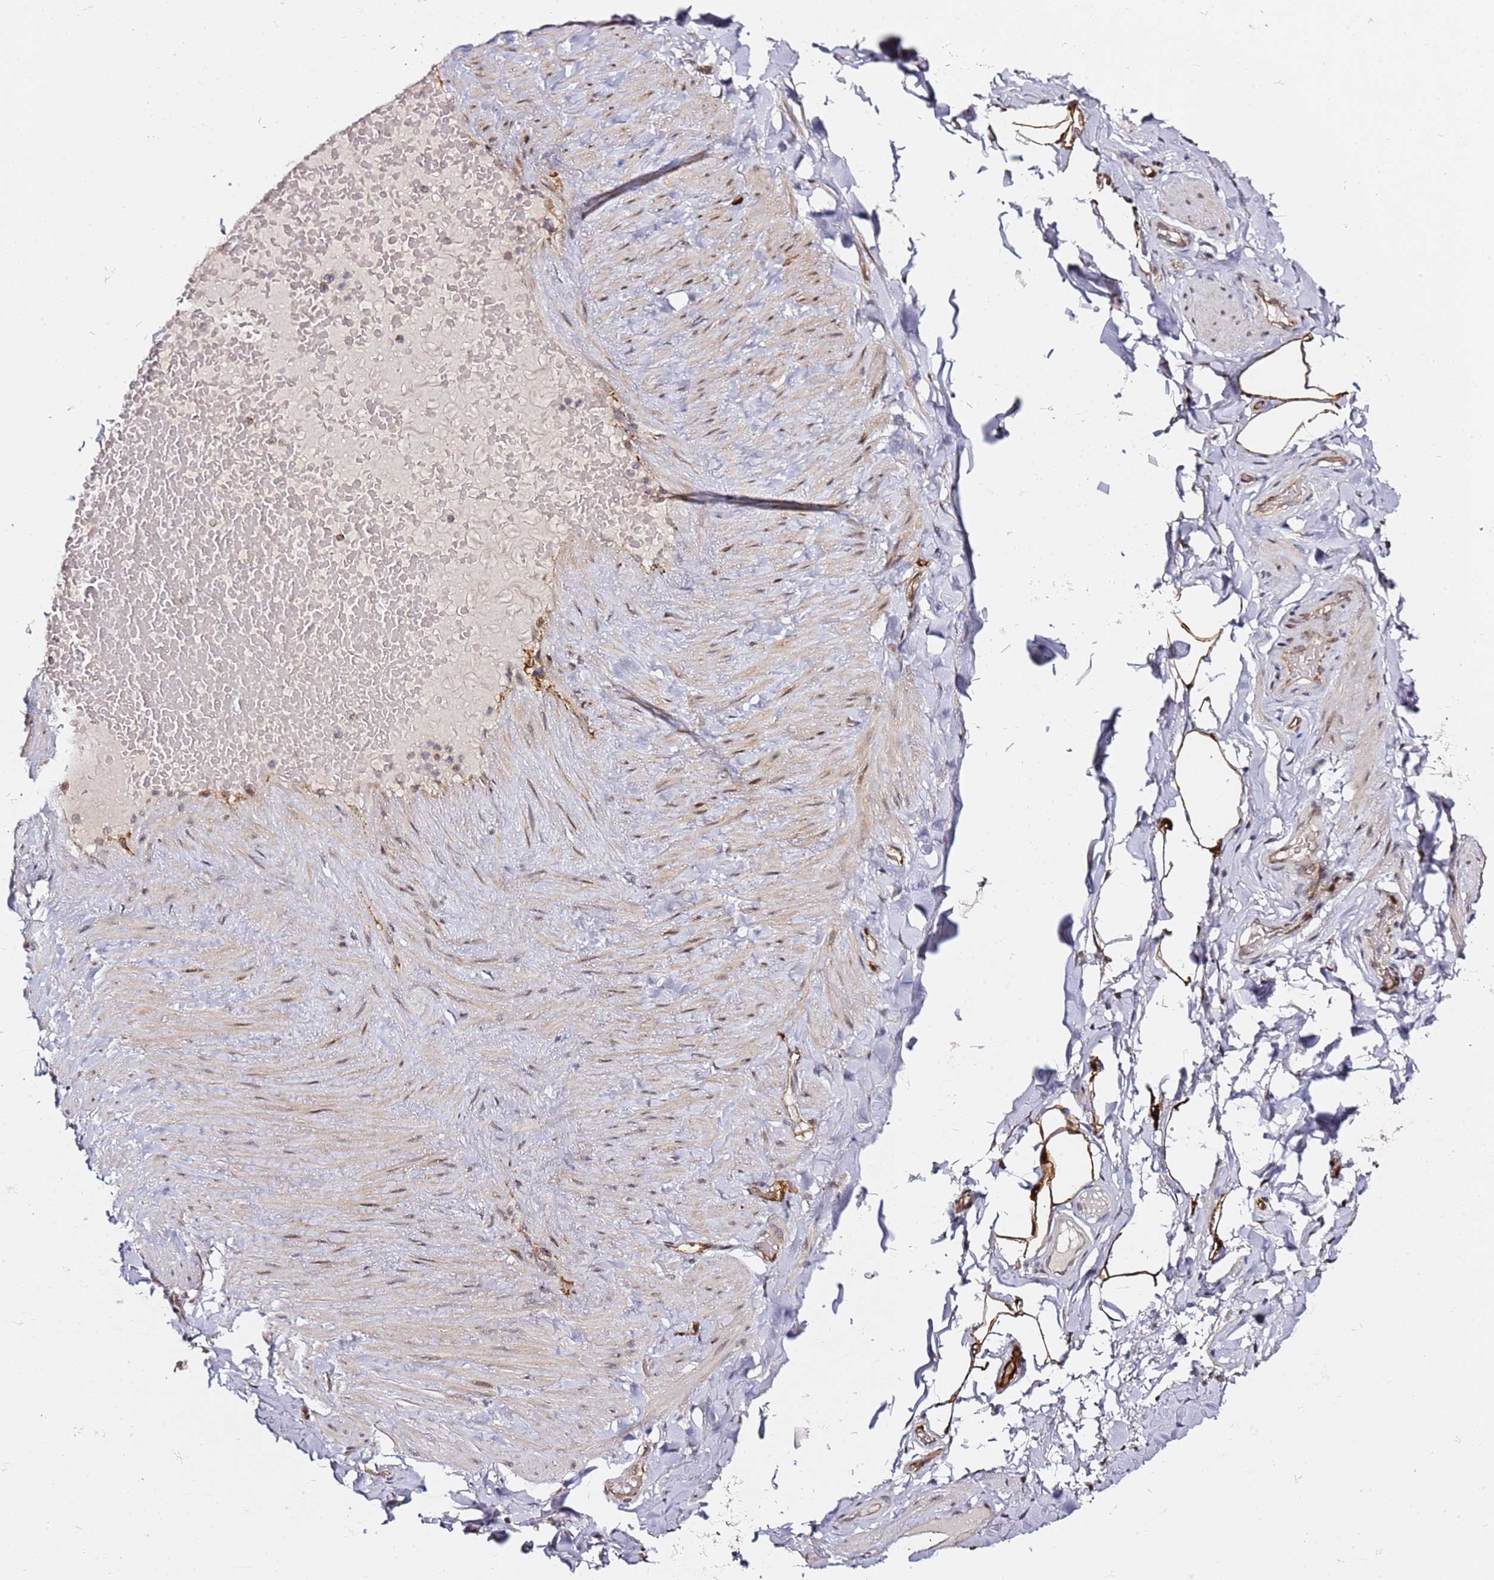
{"staining": {"intensity": "strong", "quantity": ">75%", "location": "cytoplasmic/membranous"}, "tissue": "adipose tissue", "cell_type": "Adipocytes", "image_type": "normal", "snomed": [{"axis": "morphology", "description": "Normal tissue, NOS"}, {"axis": "topography", "description": "Soft tissue"}, {"axis": "topography", "description": "Vascular tissue"}], "caption": "Adipose tissue stained with DAB (3,3'-diaminobenzidine) immunohistochemistry displays high levels of strong cytoplasmic/membranous positivity in about >75% of adipocytes. The staining was performed using DAB (3,3'-diaminobenzidine) to visualize the protein expression in brown, while the nuclei were stained in blue with hematoxylin (Magnification: 20x).", "gene": "TP53AIP1", "patient": {"sex": "male", "age": 54}}